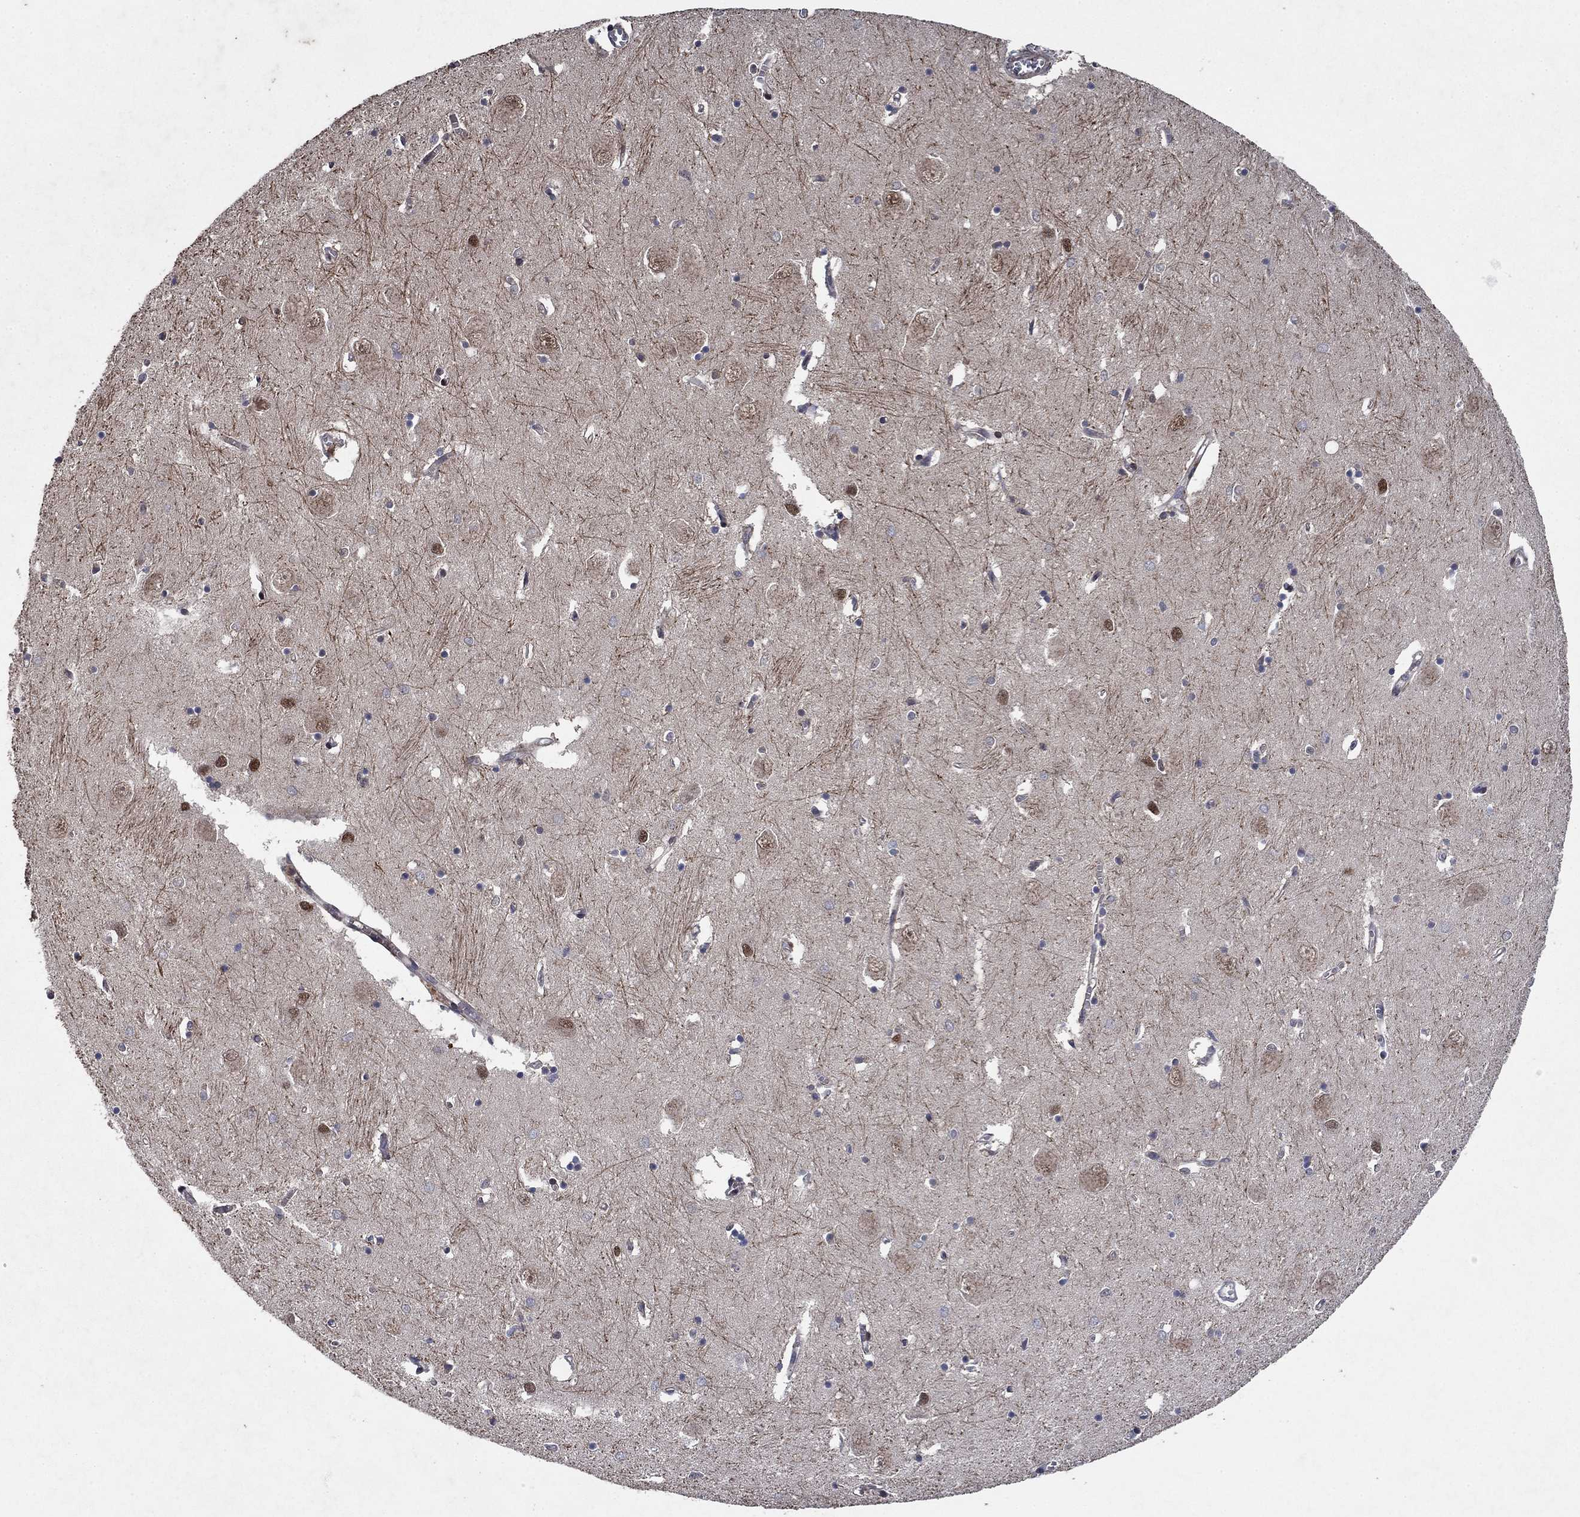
{"staining": {"intensity": "strong", "quantity": "<25%", "location": "nuclear"}, "tissue": "caudate", "cell_type": "Glial cells", "image_type": "normal", "snomed": [{"axis": "morphology", "description": "Normal tissue, NOS"}, {"axis": "topography", "description": "Lateral ventricle wall"}], "caption": "Immunohistochemical staining of normal human caudate displays strong nuclear protein positivity in approximately <25% of glial cells. (DAB IHC with brightfield microscopy, high magnification).", "gene": "PRICKLE4", "patient": {"sex": "male", "age": 54}}